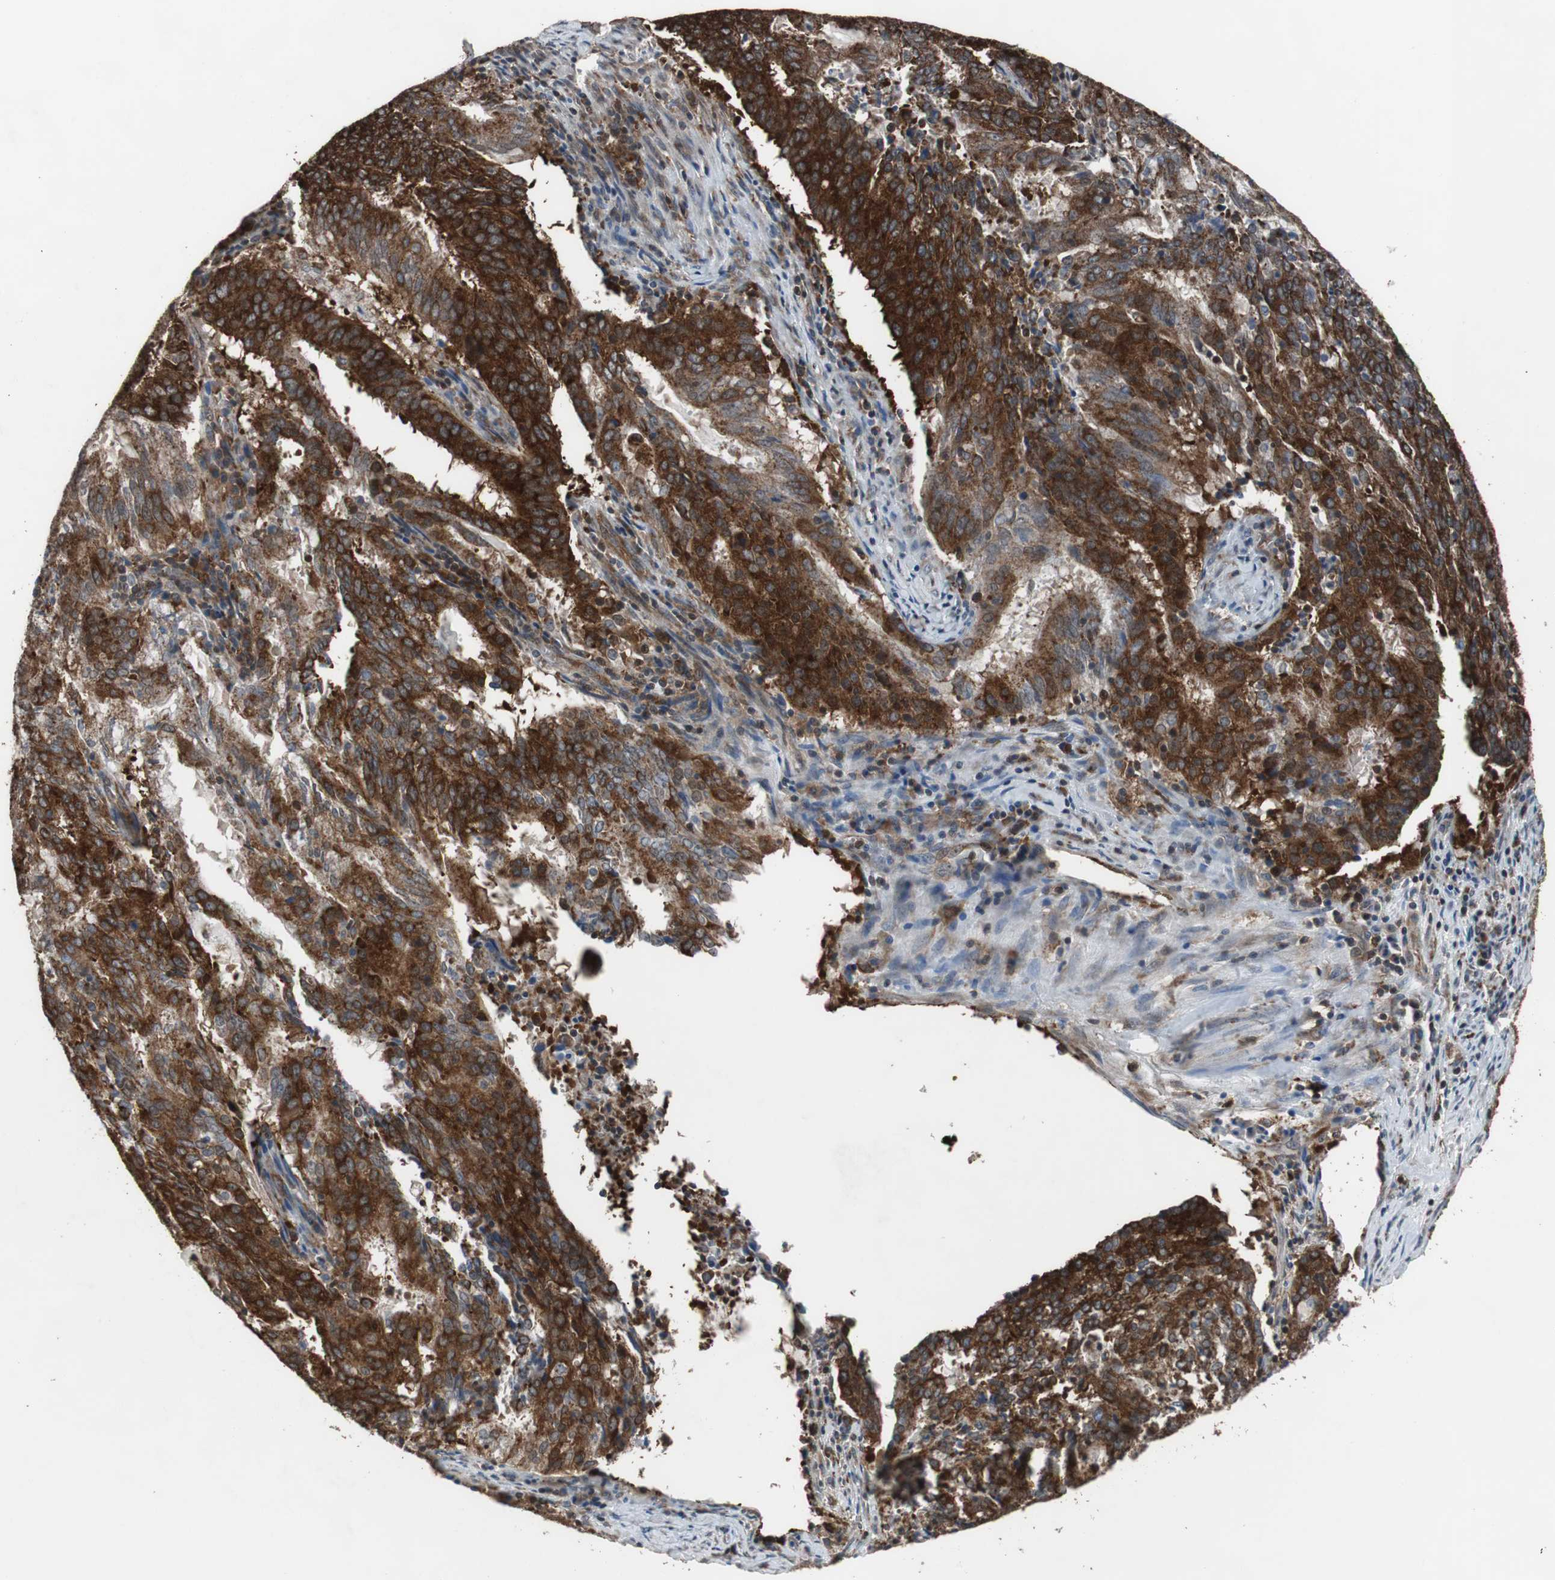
{"staining": {"intensity": "strong", "quantity": ">75%", "location": "cytoplasmic/membranous"}, "tissue": "cervical cancer", "cell_type": "Tumor cells", "image_type": "cancer", "snomed": [{"axis": "morphology", "description": "Adenocarcinoma, NOS"}, {"axis": "topography", "description": "Cervix"}], "caption": "Brown immunohistochemical staining in human adenocarcinoma (cervical) exhibits strong cytoplasmic/membranous staining in approximately >75% of tumor cells. The protein is stained brown, and the nuclei are stained in blue (DAB (3,3'-diaminobenzidine) IHC with brightfield microscopy, high magnification).", "gene": "USP10", "patient": {"sex": "female", "age": 44}}